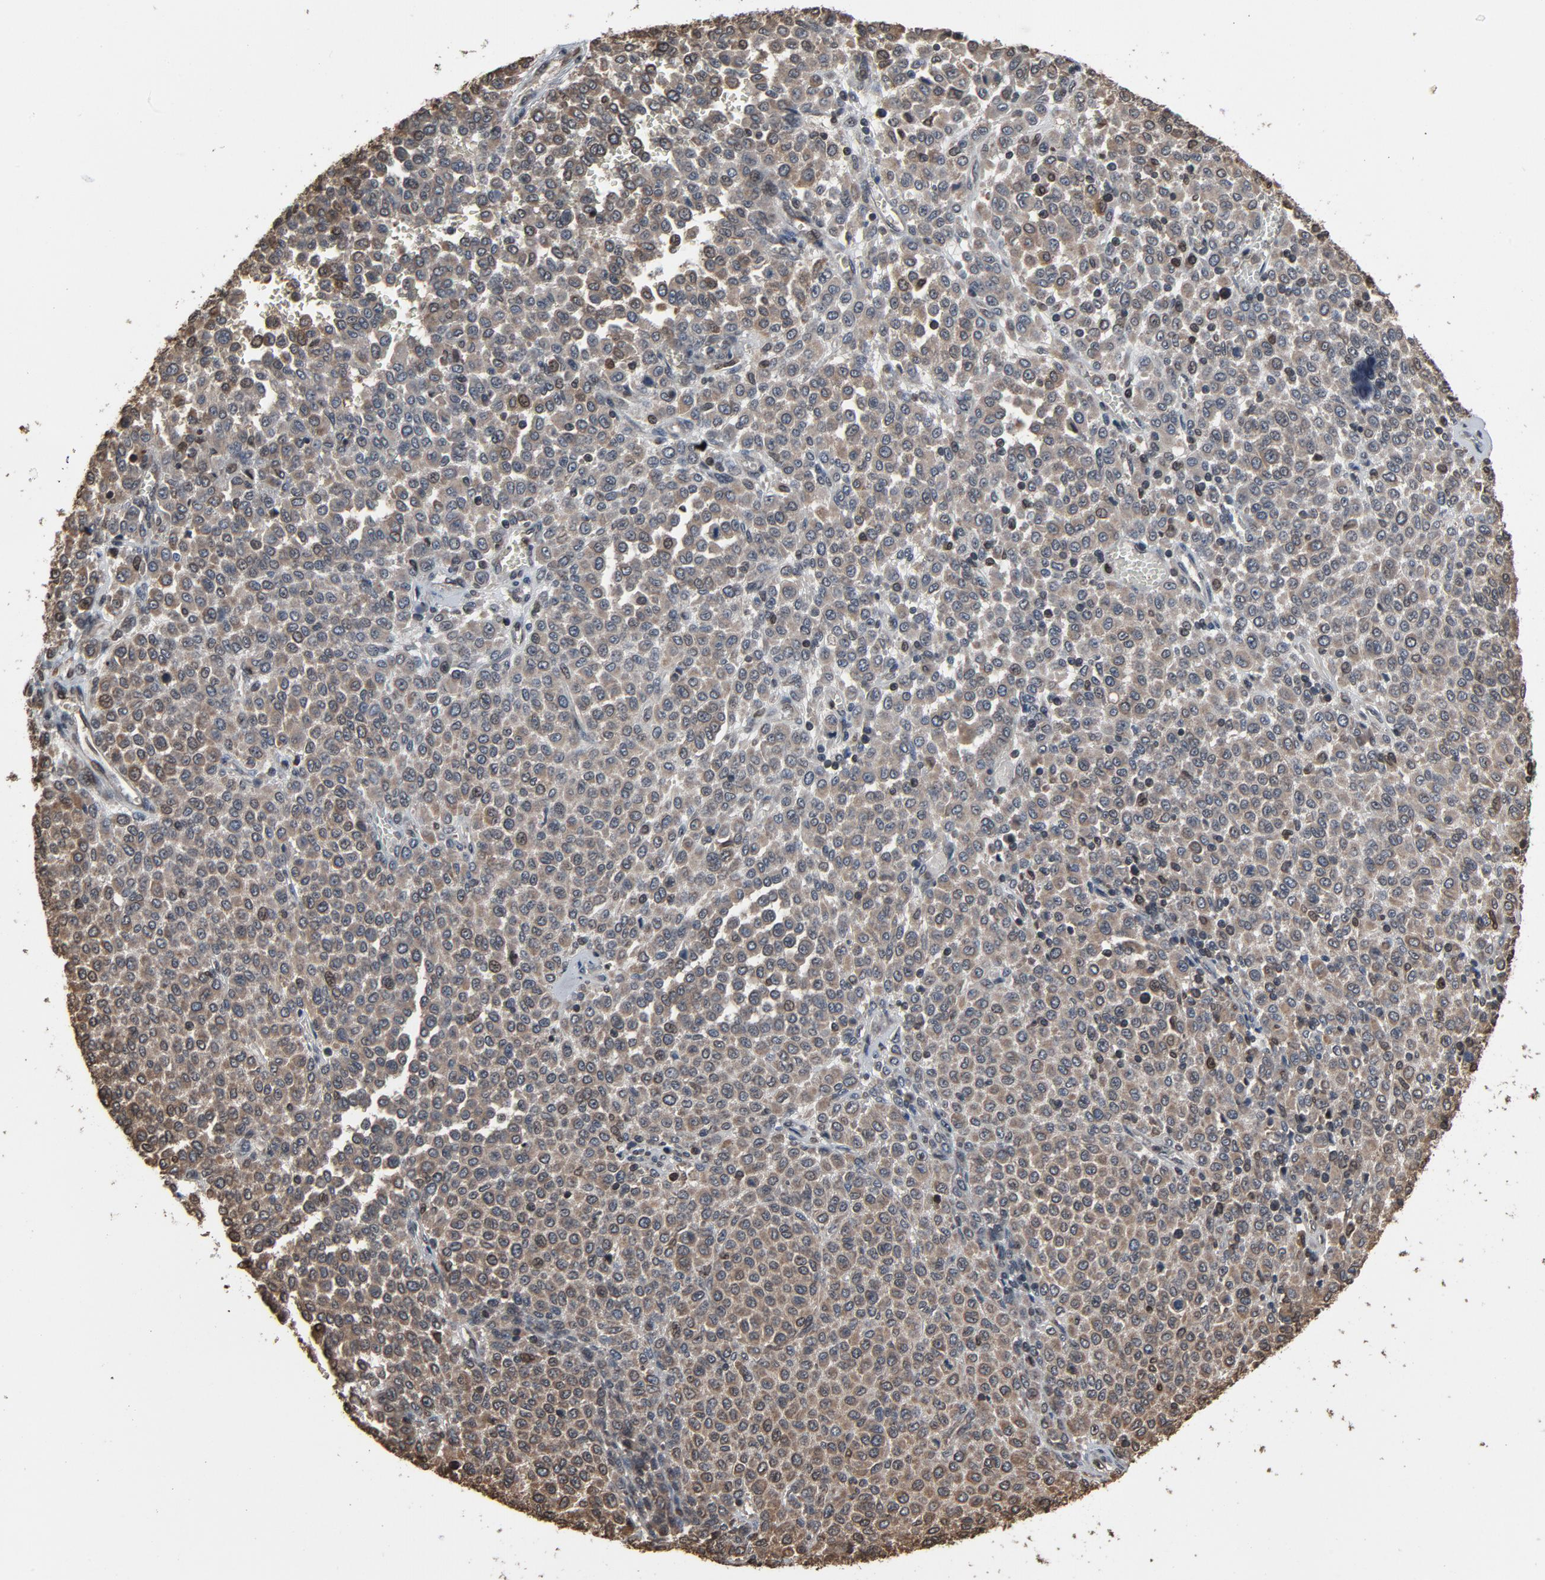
{"staining": {"intensity": "weak", "quantity": ">75%", "location": "cytoplasmic/membranous"}, "tissue": "melanoma", "cell_type": "Tumor cells", "image_type": "cancer", "snomed": [{"axis": "morphology", "description": "Malignant melanoma, Metastatic site"}, {"axis": "topography", "description": "Pancreas"}], "caption": "Brown immunohistochemical staining in human malignant melanoma (metastatic site) reveals weak cytoplasmic/membranous staining in about >75% of tumor cells.", "gene": "UBE2D1", "patient": {"sex": "female", "age": 30}}